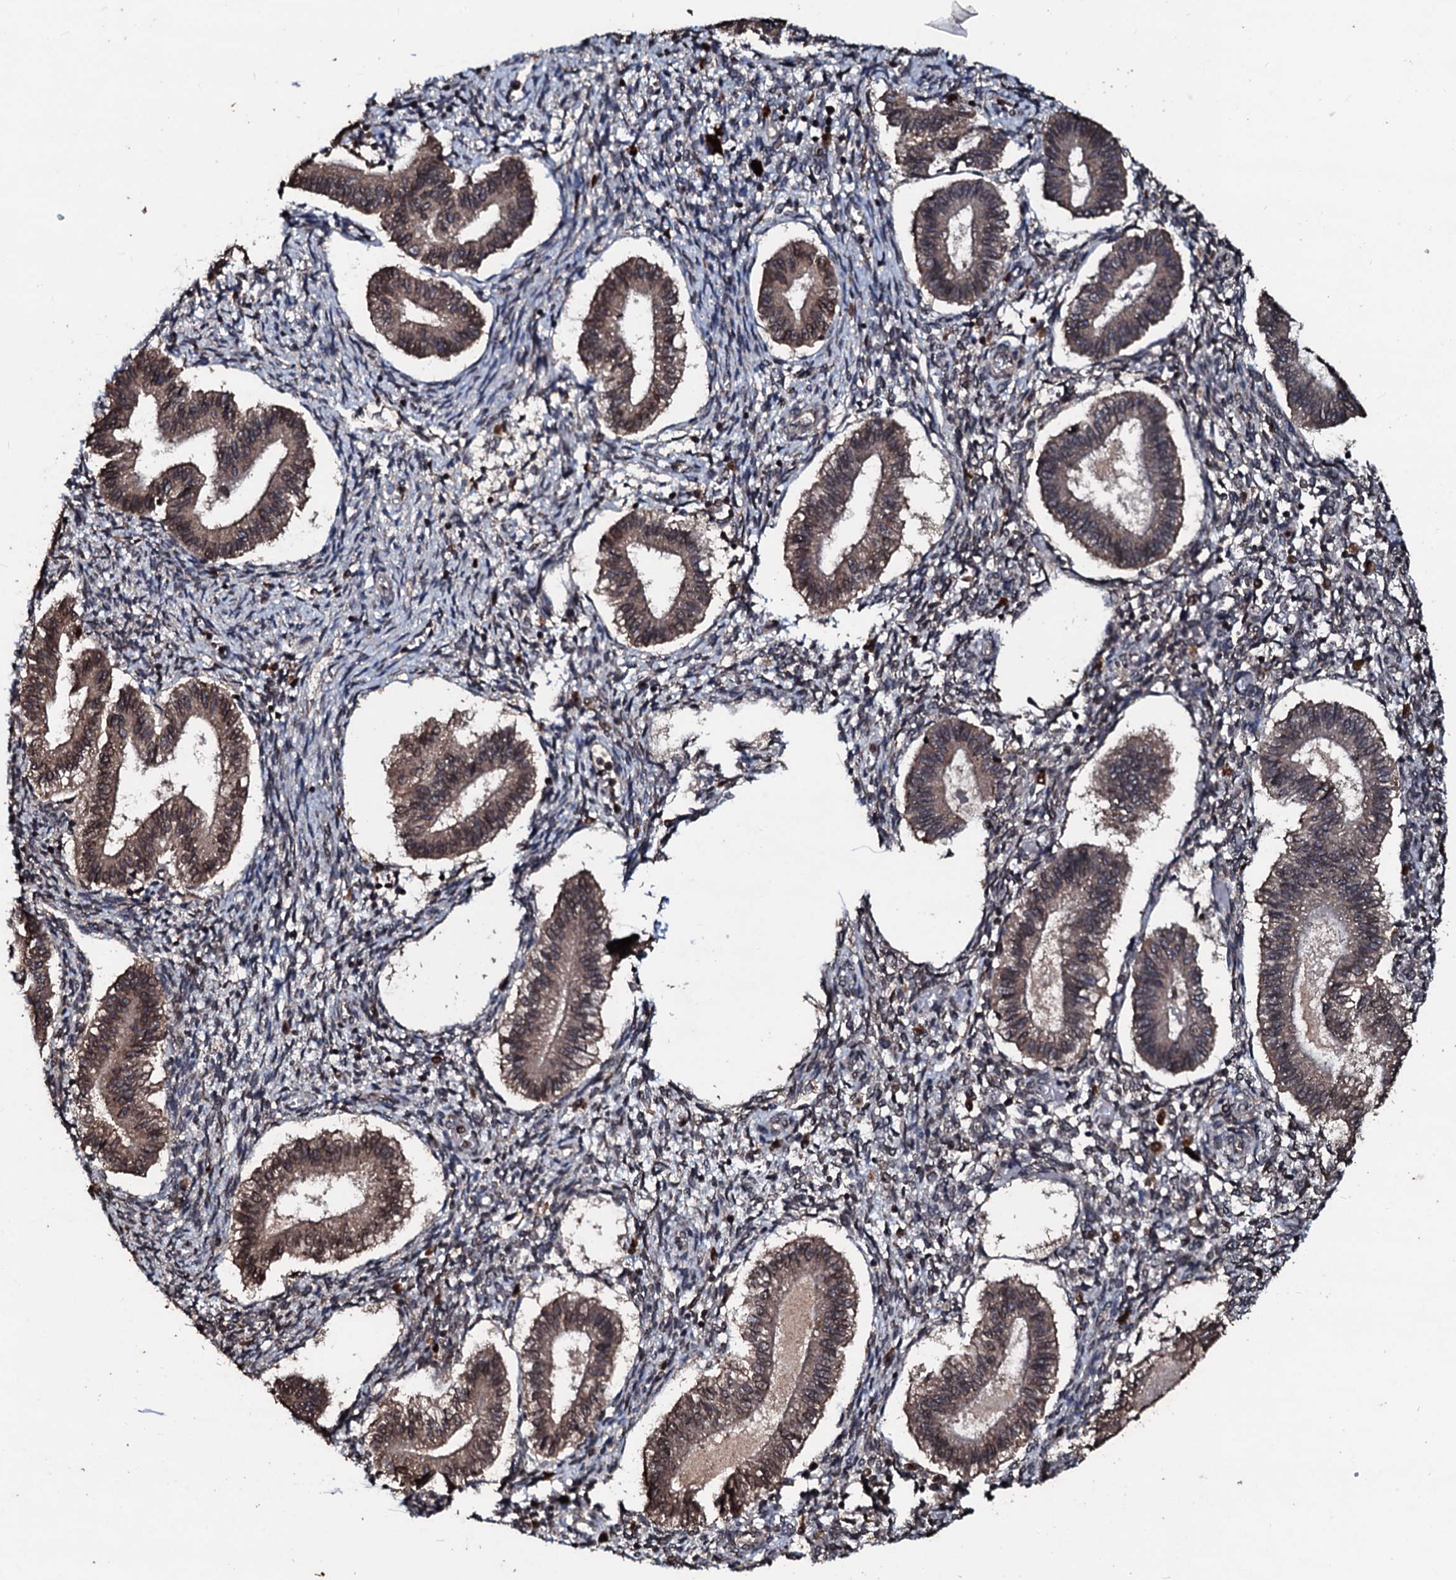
{"staining": {"intensity": "moderate", "quantity": "<25%", "location": "cytoplasmic/membranous"}, "tissue": "endometrium", "cell_type": "Cells in endometrial stroma", "image_type": "normal", "snomed": [{"axis": "morphology", "description": "Normal tissue, NOS"}, {"axis": "topography", "description": "Endometrium"}], "caption": "High-magnification brightfield microscopy of normal endometrium stained with DAB (brown) and counterstained with hematoxylin (blue). cells in endometrial stroma exhibit moderate cytoplasmic/membranous positivity is identified in approximately<25% of cells. Using DAB (3,3'-diaminobenzidine) (brown) and hematoxylin (blue) stains, captured at high magnification using brightfield microscopy.", "gene": "SDHAF2", "patient": {"sex": "female", "age": 25}}